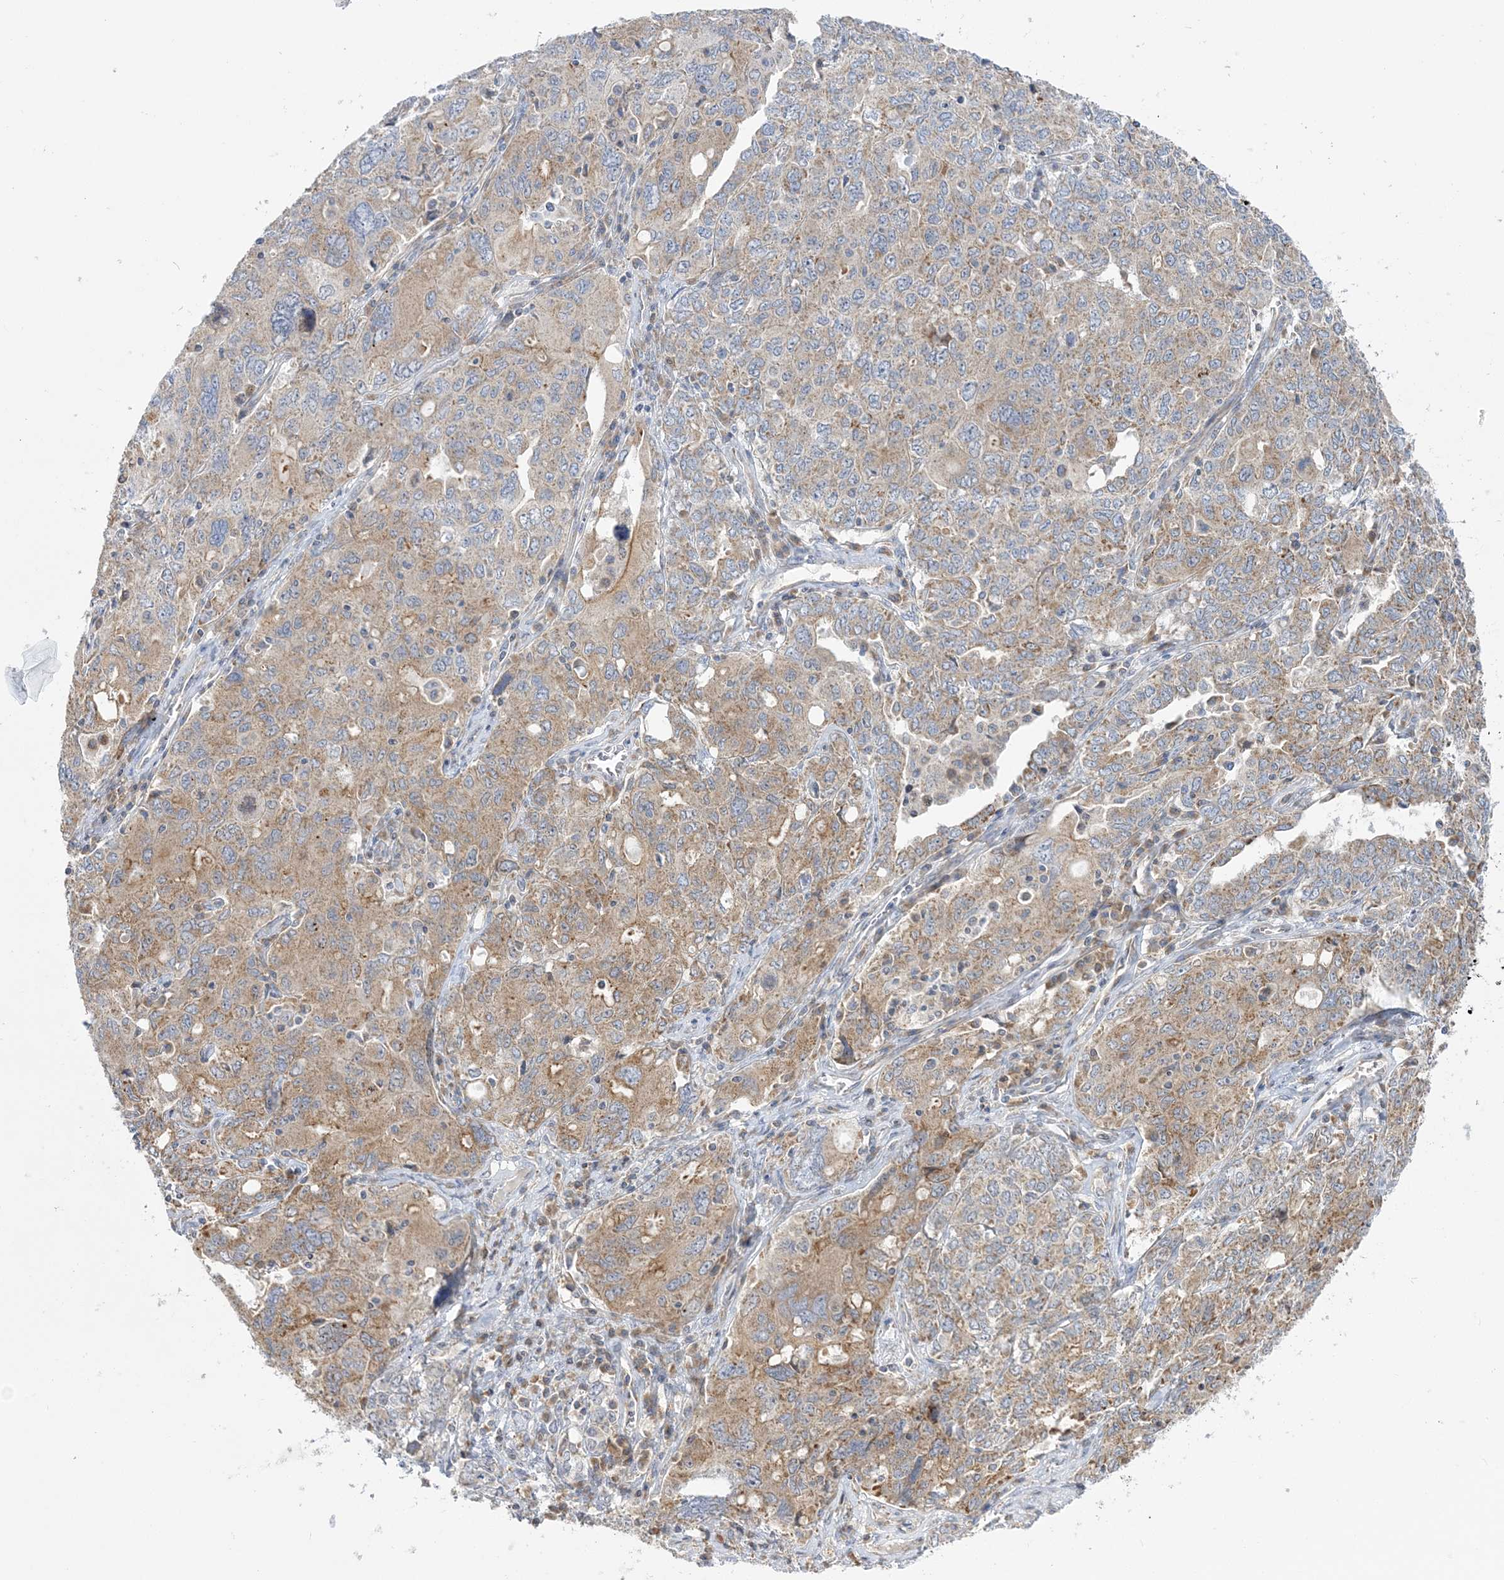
{"staining": {"intensity": "moderate", "quantity": ">75%", "location": "cytoplasmic/membranous"}, "tissue": "ovarian cancer", "cell_type": "Tumor cells", "image_type": "cancer", "snomed": [{"axis": "morphology", "description": "Carcinoma, endometroid"}, {"axis": "topography", "description": "Ovary"}], "caption": "The image demonstrates a brown stain indicating the presence of a protein in the cytoplasmic/membranous of tumor cells in ovarian endometroid carcinoma.", "gene": "MMADHC", "patient": {"sex": "female", "age": 62}}